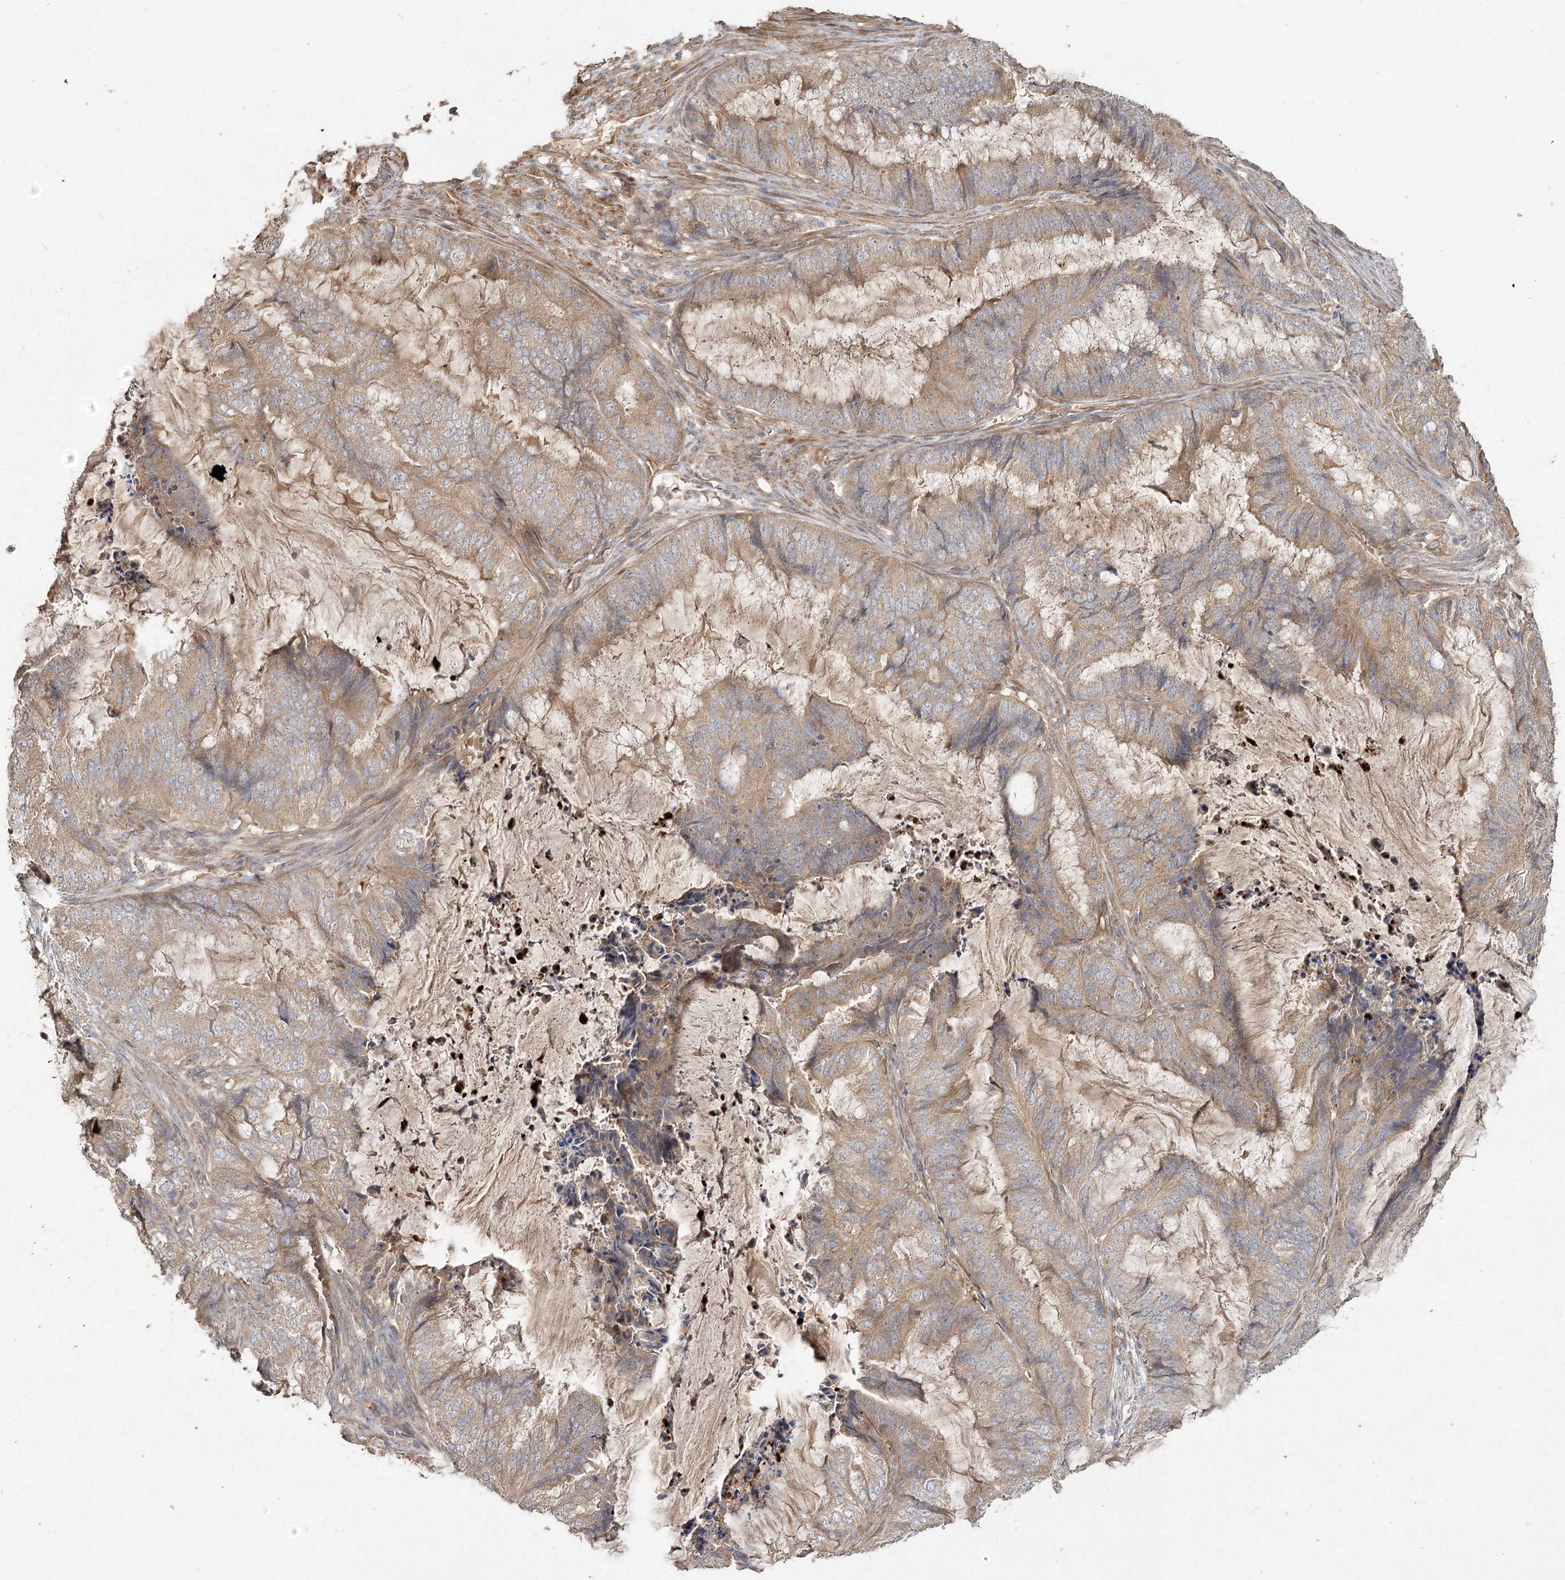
{"staining": {"intensity": "weak", "quantity": ">75%", "location": "cytoplasmic/membranous"}, "tissue": "endometrial cancer", "cell_type": "Tumor cells", "image_type": "cancer", "snomed": [{"axis": "morphology", "description": "Adenocarcinoma, NOS"}, {"axis": "topography", "description": "Endometrium"}], "caption": "Endometrial adenocarcinoma tissue demonstrates weak cytoplasmic/membranous staining in about >75% of tumor cells, visualized by immunohistochemistry. Immunohistochemistry stains the protein in brown and the nuclei are stained blue.", "gene": "RIN2", "patient": {"sex": "female", "age": 51}}